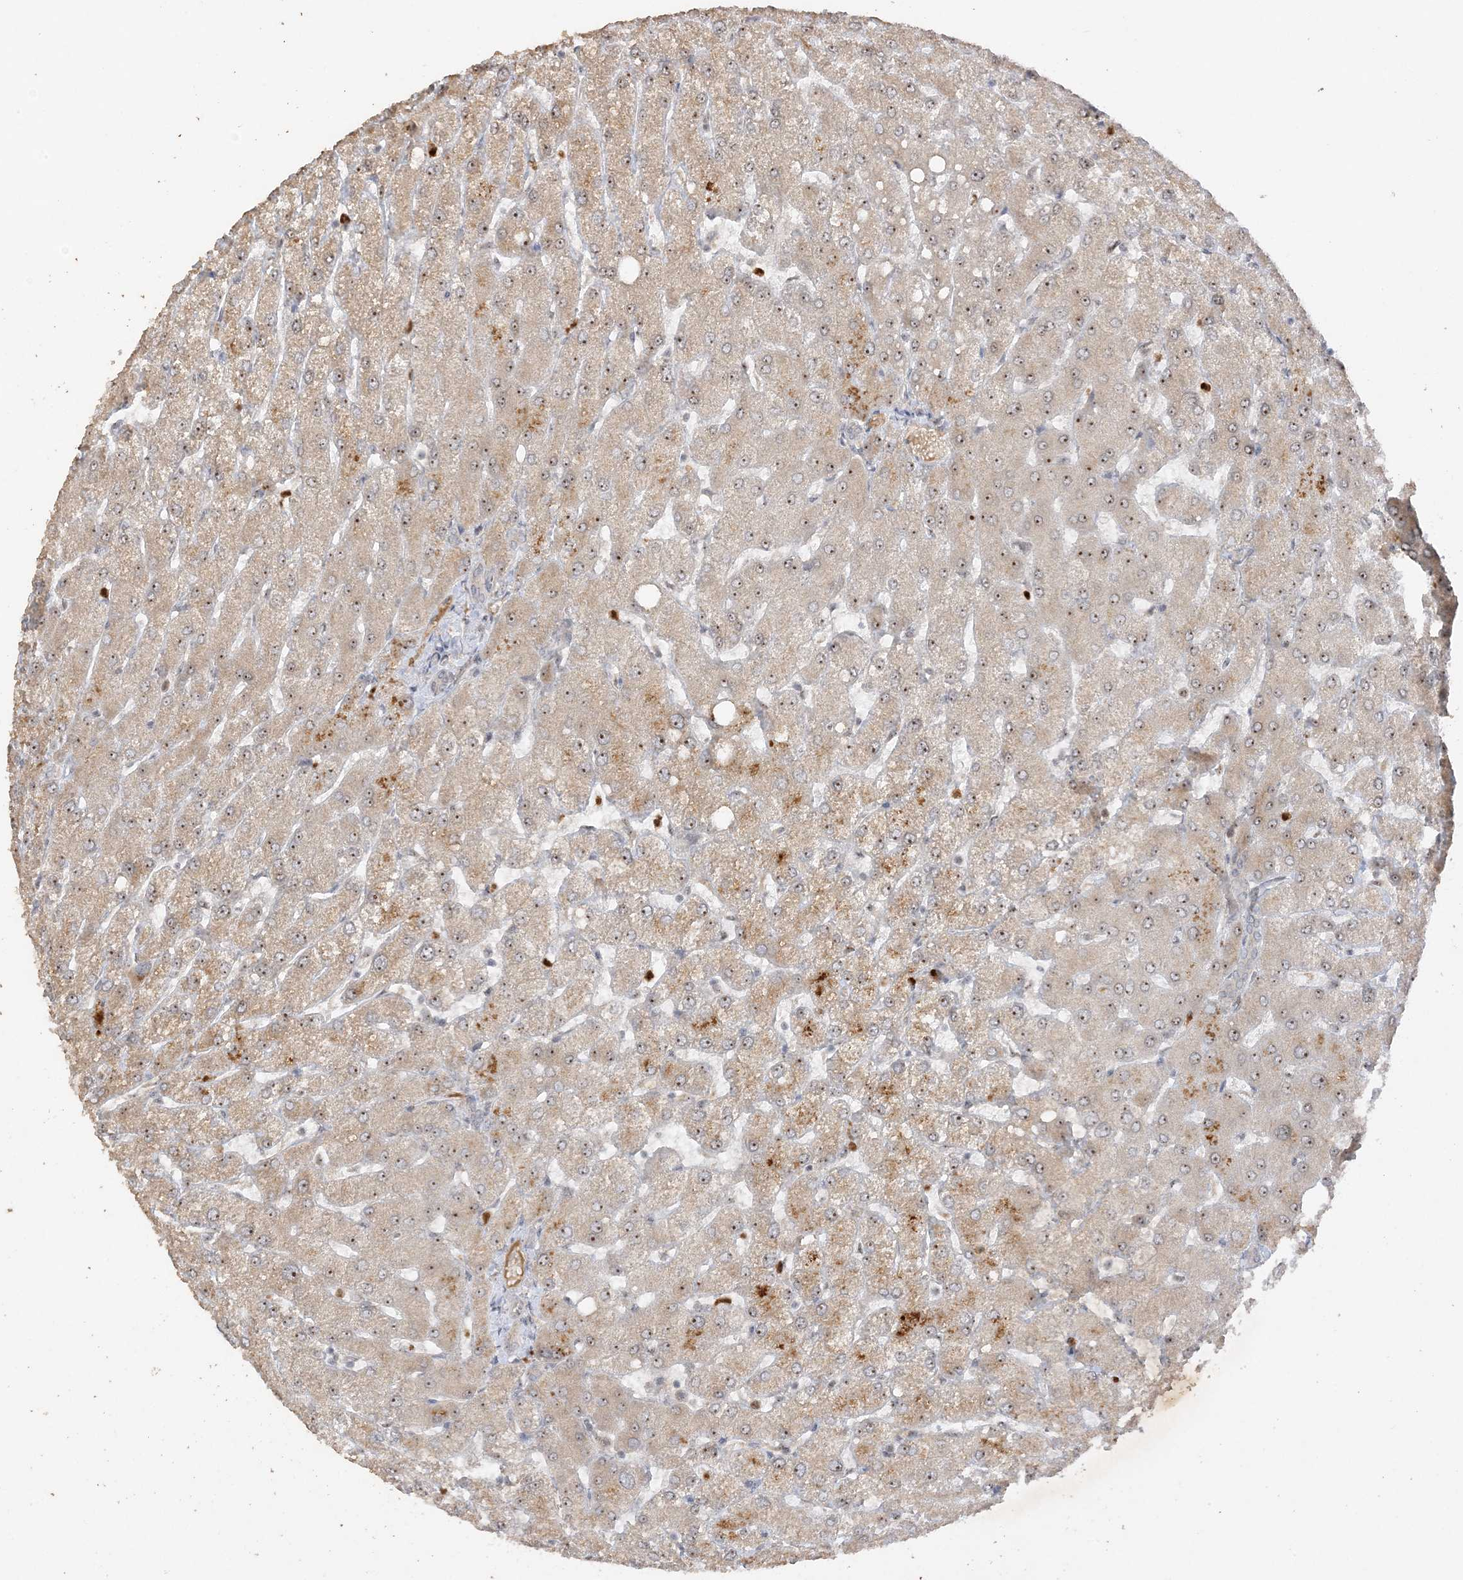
{"staining": {"intensity": "weak", "quantity": "25%-75%", "location": "cytoplasmic/membranous"}, "tissue": "liver", "cell_type": "Cholangiocytes", "image_type": "normal", "snomed": [{"axis": "morphology", "description": "Normal tissue, NOS"}, {"axis": "topography", "description": "Liver"}], "caption": "This is an image of immunohistochemistry (IHC) staining of unremarkable liver, which shows weak staining in the cytoplasmic/membranous of cholangiocytes.", "gene": "DDX18", "patient": {"sex": "female", "age": 54}}